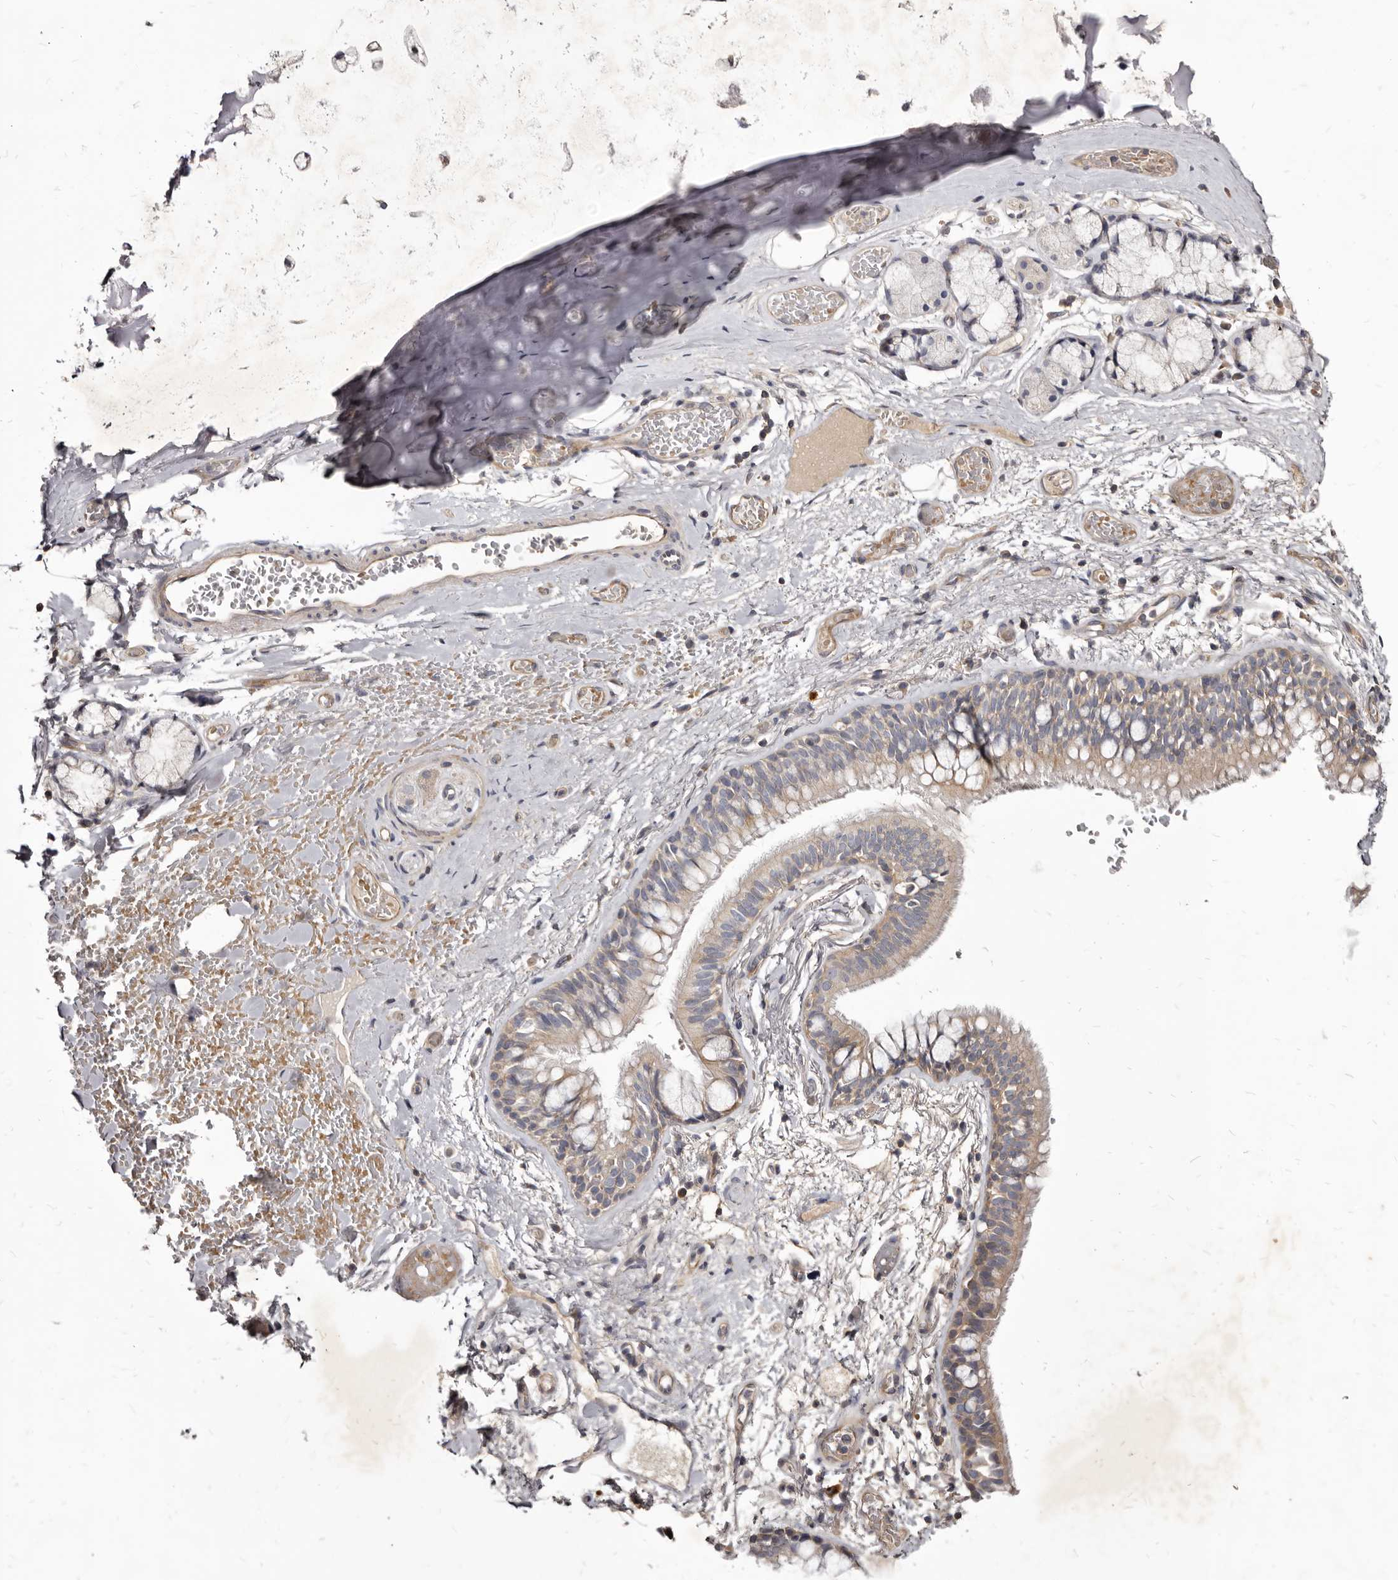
{"staining": {"intensity": "negative", "quantity": "none", "location": "none"}, "tissue": "adipose tissue", "cell_type": "Adipocytes", "image_type": "normal", "snomed": [{"axis": "morphology", "description": "Normal tissue, NOS"}, {"axis": "topography", "description": "Cartilage tissue"}, {"axis": "topography", "description": "Bronchus"}], "caption": "This histopathology image is of unremarkable adipose tissue stained with IHC to label a protein in brown with the nuclei are counter-stained blue. There is no positivity in adipocytes. (Immunohistochemistry, brightfield microscopy, high magnification).", "gene": "FAS", "patient": {"sex": "female", "age": 73}}